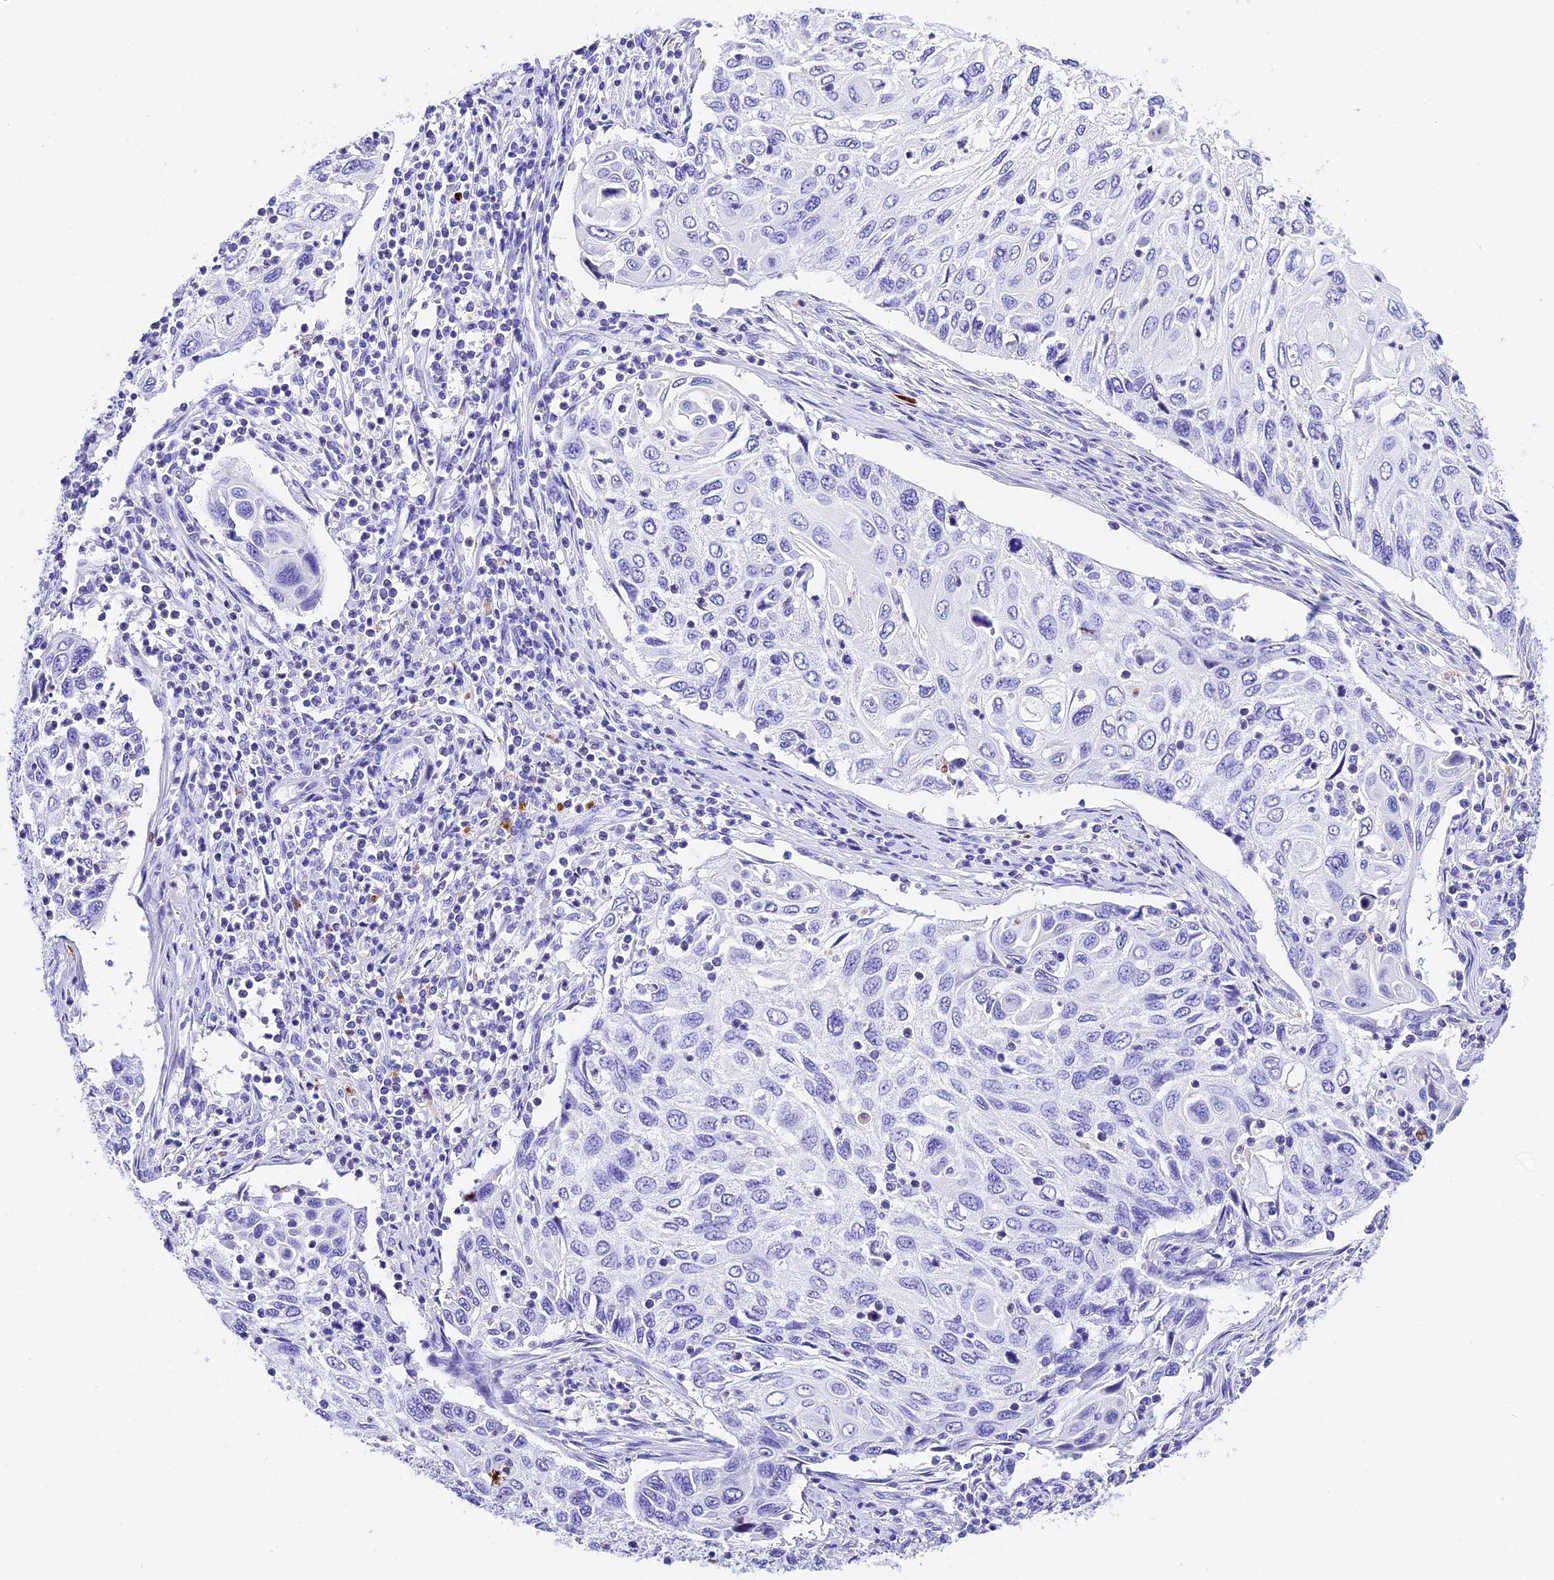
{"staining": {"intensity": "negative", "quantity": "none", "location": "none"}, "tissue": "cervical cancer", "cell_type": "Tumor cells", "image_type": "cancer", "snomed": [{"axis": "morphology", "description": "Squamous cell carcinoma, NOS"}, {"axis": "topography", "description": "Cervix"}], "caption": "Tumor cells are negative for protein expression in human cervical cancer (squamous cell carcinoma).", "gene": "PSG11", "patient": {"sex": "female", "age": 70}}